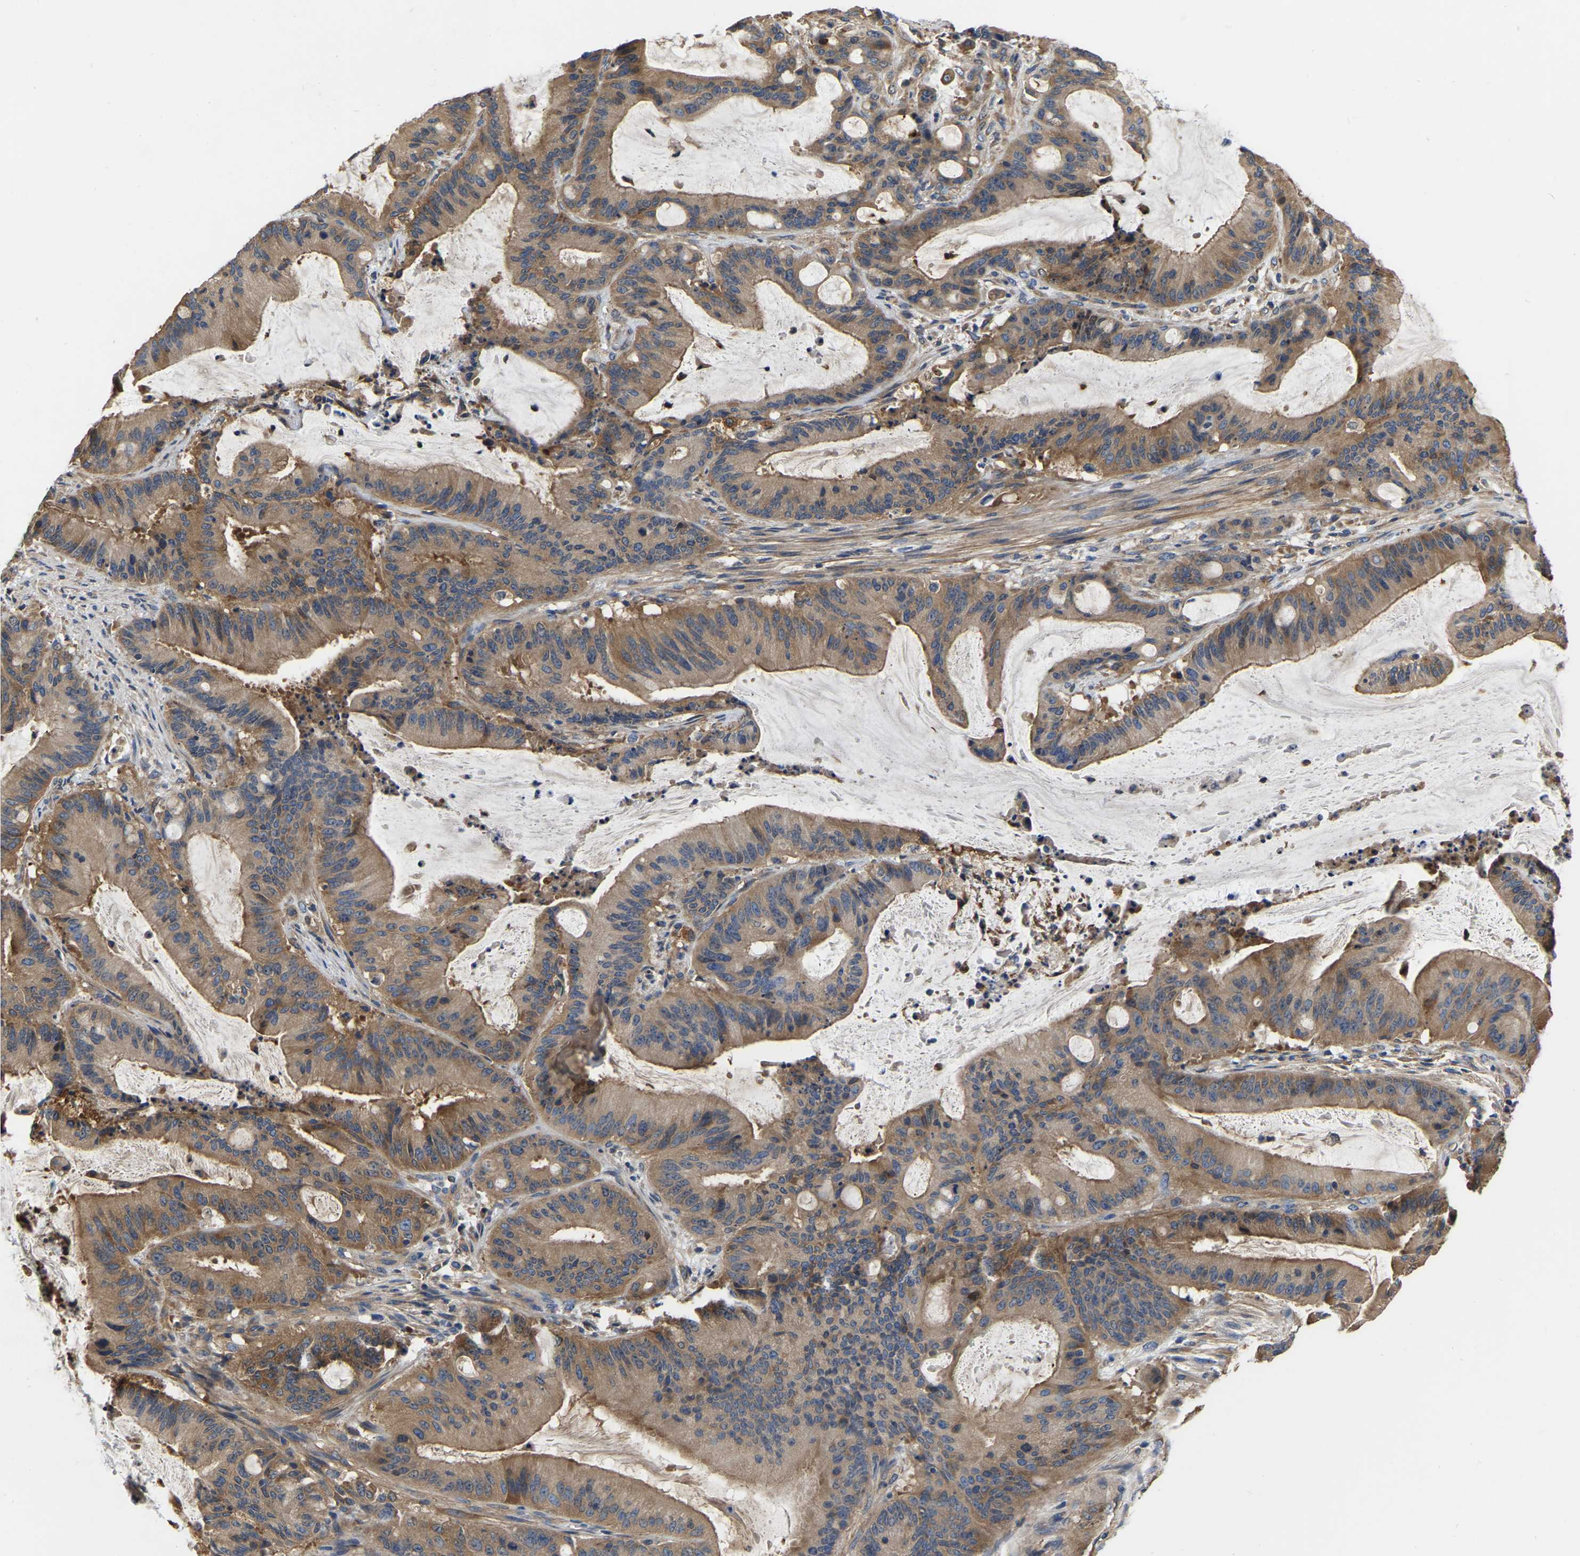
{"staining": {"intensity": "moderate", "quantity": ">75%", "location": "cytoplasmic/membranous"}, "tissue": "liver cancer", "cell_type": "Tumor cells", "image_type": "cancer", "snomed": [{"axis": "morphology", "description": "Normal tissue, NOS"}, {"axis": "morphology", "description": "Cholangiocarcinoma"}, {"axis": "topography", "description": "Liver"}, {"axis": "topography", "description": "Peripheral nerve tissue"}], "caption": "IHC of human cholangiocarcinoma (liver) shows medium levels of moderate cytoplasmic/membranous expression in about >75% of tumor cells.", "gene": "GARS1", "patient": {"sex": "female", "age": 73}}